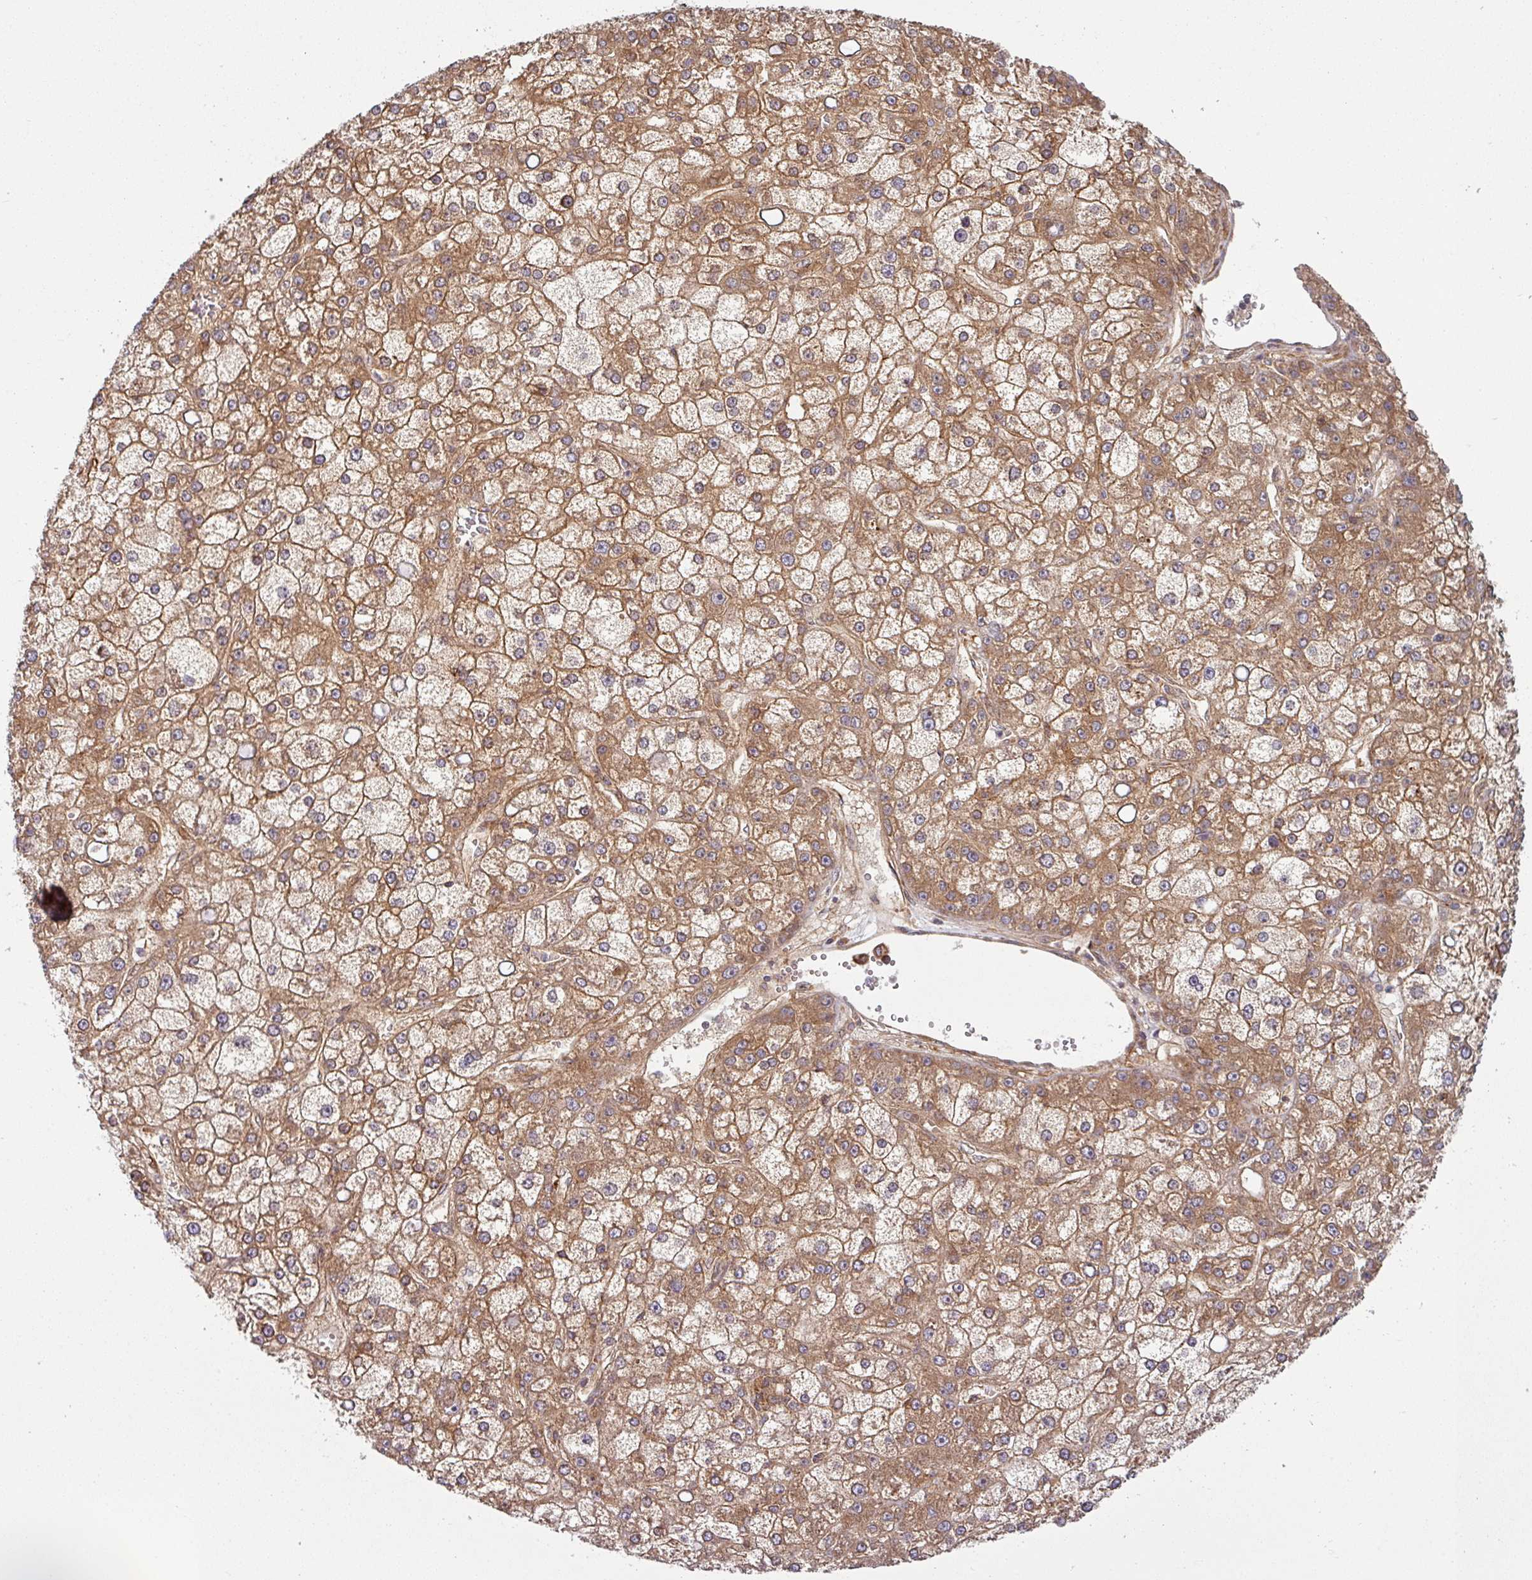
{"staining": {"intensity": "moderate", "quantity": ">75%", "location": "cytoplasmic/membranous"}, "tissue": "liver cancer", "cell_type": "Tumor cells", "image_type": "cancer", "snomed": [{"axis": "morphology", "description": "Carcinoma, Hepatocellular, NOS"}, {"axis": "topography", "description": "Liver"}], "caption": "The photomicrograph demonstrates a brown stain indicating the presence of a protein in the cytoplasmic/membranous of tumor cells in liver cancer (hepatocellular carcinoma). (Stains: DAB in brown, nuclei in blue, Microscopy: brightfield microscopy at high magnification).", "gene": "RAB5A", "patient": {"sex": "male", "age": 67}}